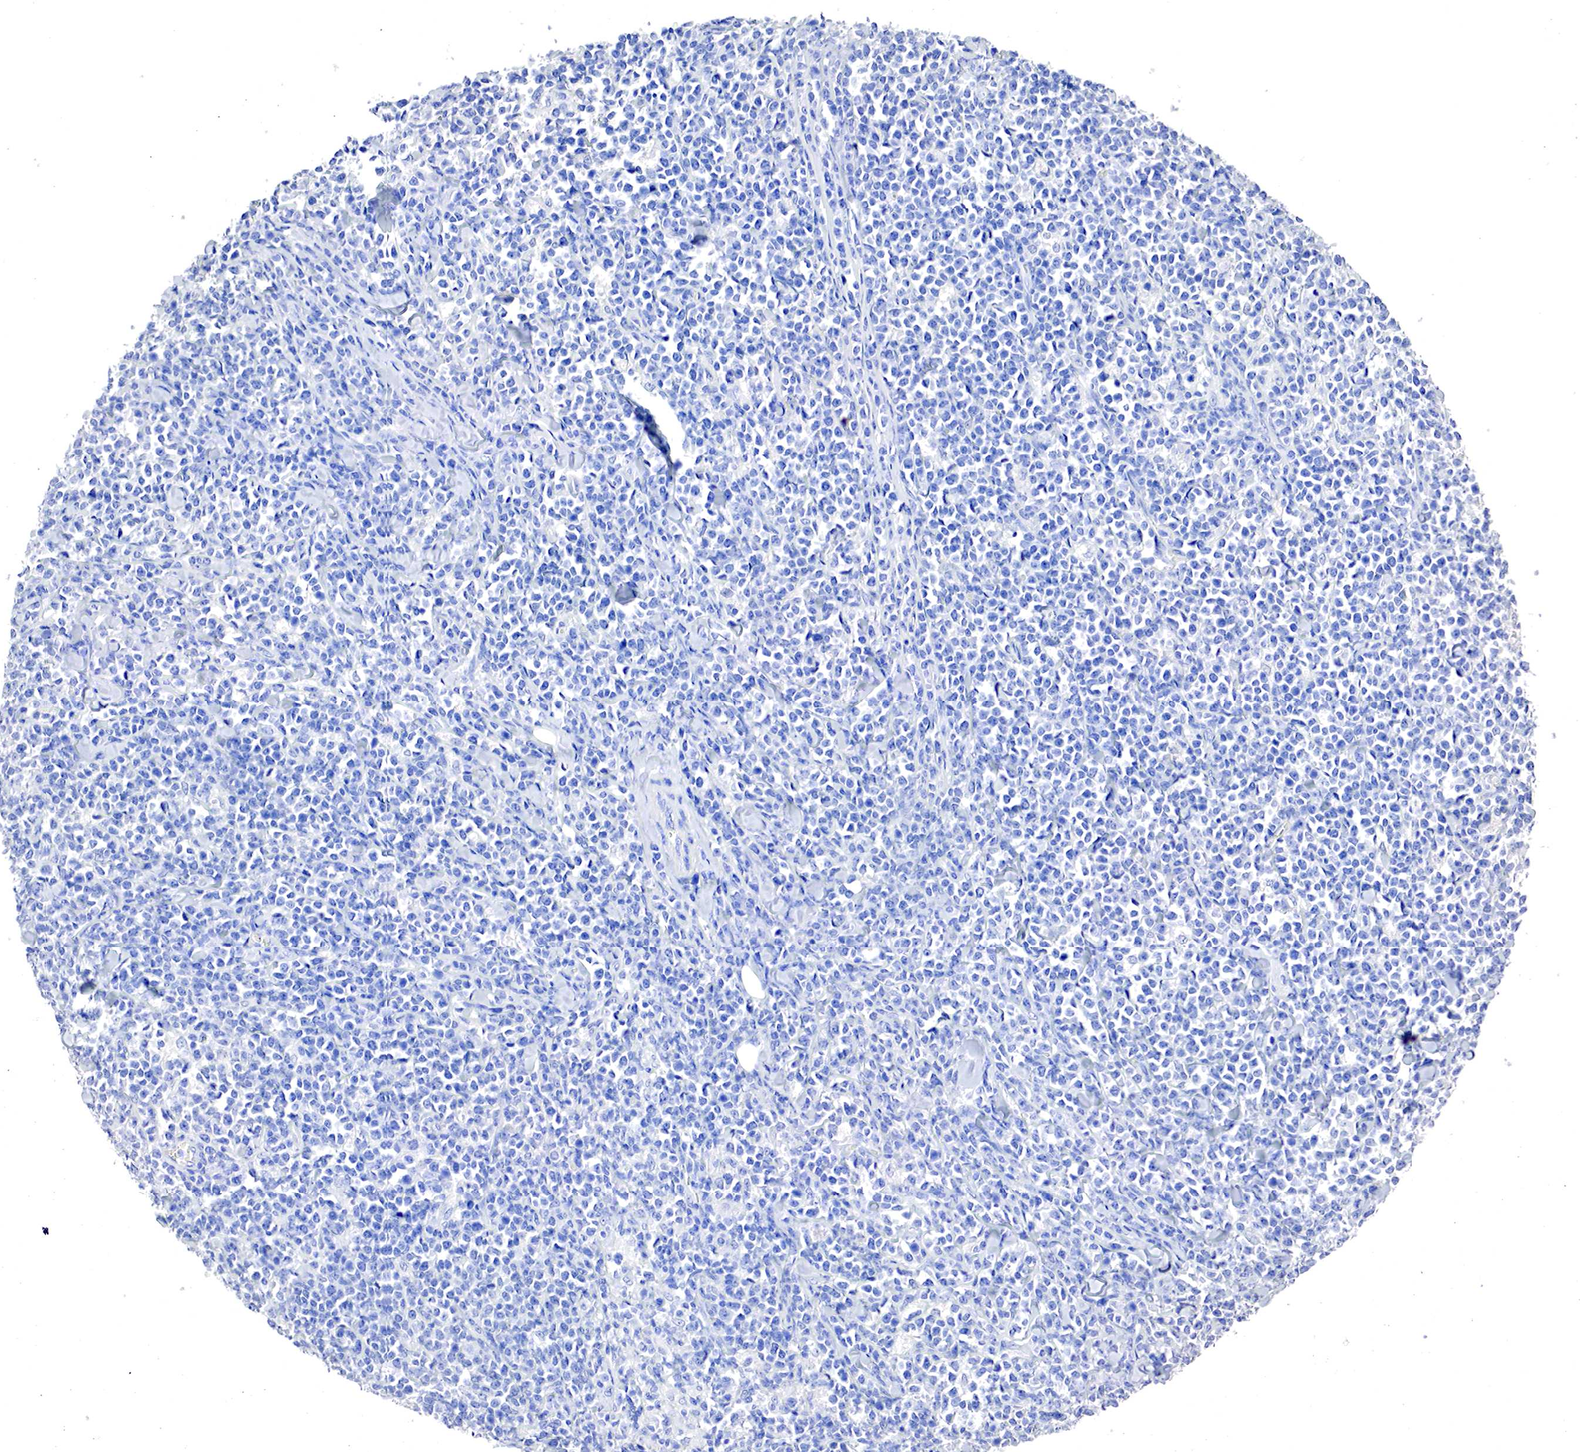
{"staining": {"intensity": "negative", "quantity": "none", "location": "none"}, "tissue": "lymphoma", "cell_type": "Tumor cells", "image_type": "cancer", "snomed": [{"axis": "morphology", "description": "Malignant lymphoma, non-Hodgkin's type, High grade"}, {"axis": "topography", "description": "Small intestine"}, {"axis": "topography", "description": "Colon"}], "caption": "Immunohistochemistry histopathology image of neoplastic tissue: lymphoma stained with DAB (3,3'-diaminobenzidine) exhibits no significant protein staining in tumor cells.", "gene": "OTC", "patient": {"sex": "male", "age": 8}}